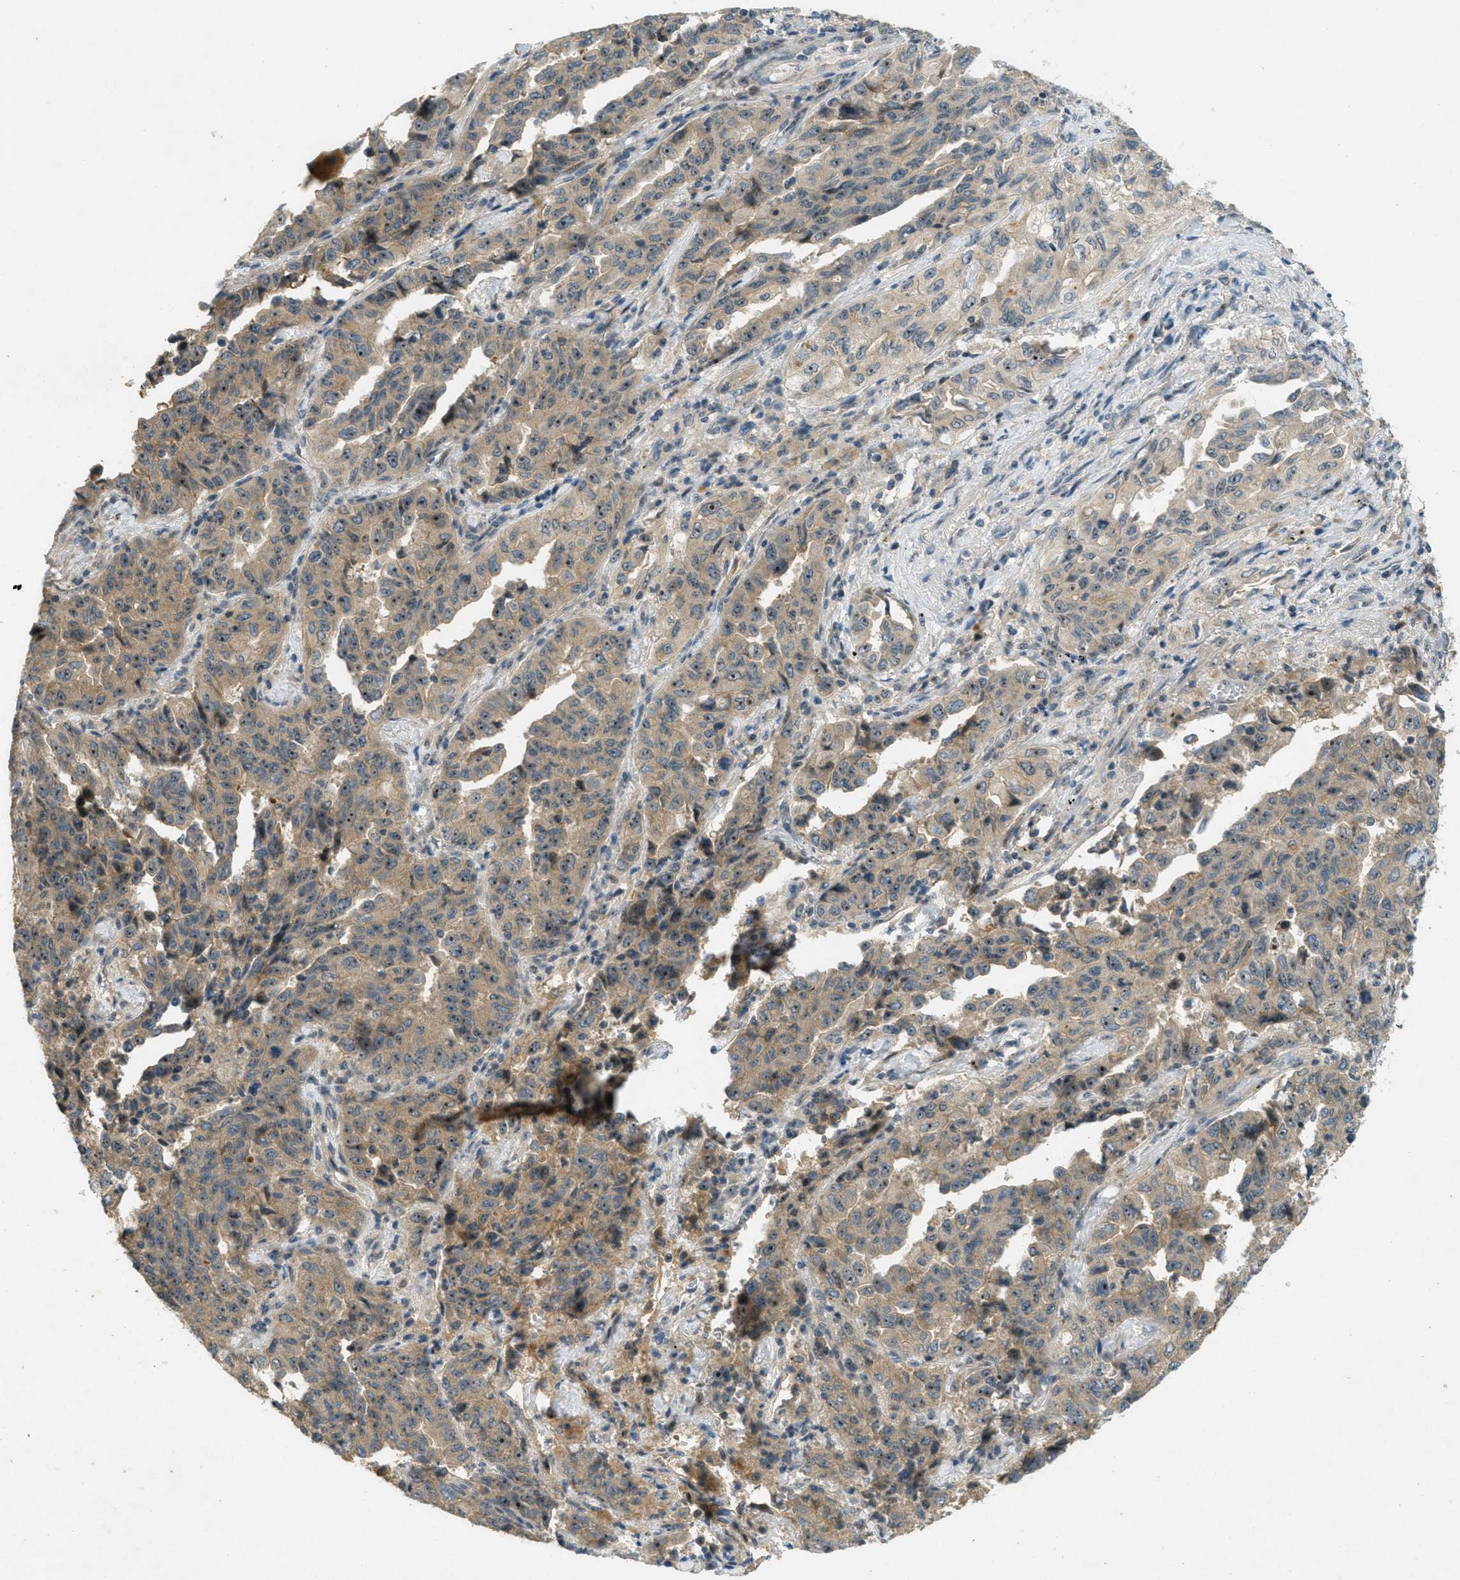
{"staining": {"intensity": "moderate", "quantity": ">75%", "location": "cytoplasmic/membranous,nuclear"}, "tissue": "lung cancer", "cell_type": "Tumor cells", "image_type": "cancer", "snomed": [{"axis": "morphology", "description": "Adenocarcinoma, NOS"}, {"axis": "topography", "description": "Lung"}], "caption": "A brown stain labels moderate cytoplasmic/membranous and nuclear expression of a protein in human adenocarcinoma (lung) tumor cells. The protein is stained brown, and the nuclei are stained in blue (DAB IHC with brightfield microscopy, high magnification).", "gene": "STK11", "patient": {"sex": "female", "age": 51}}